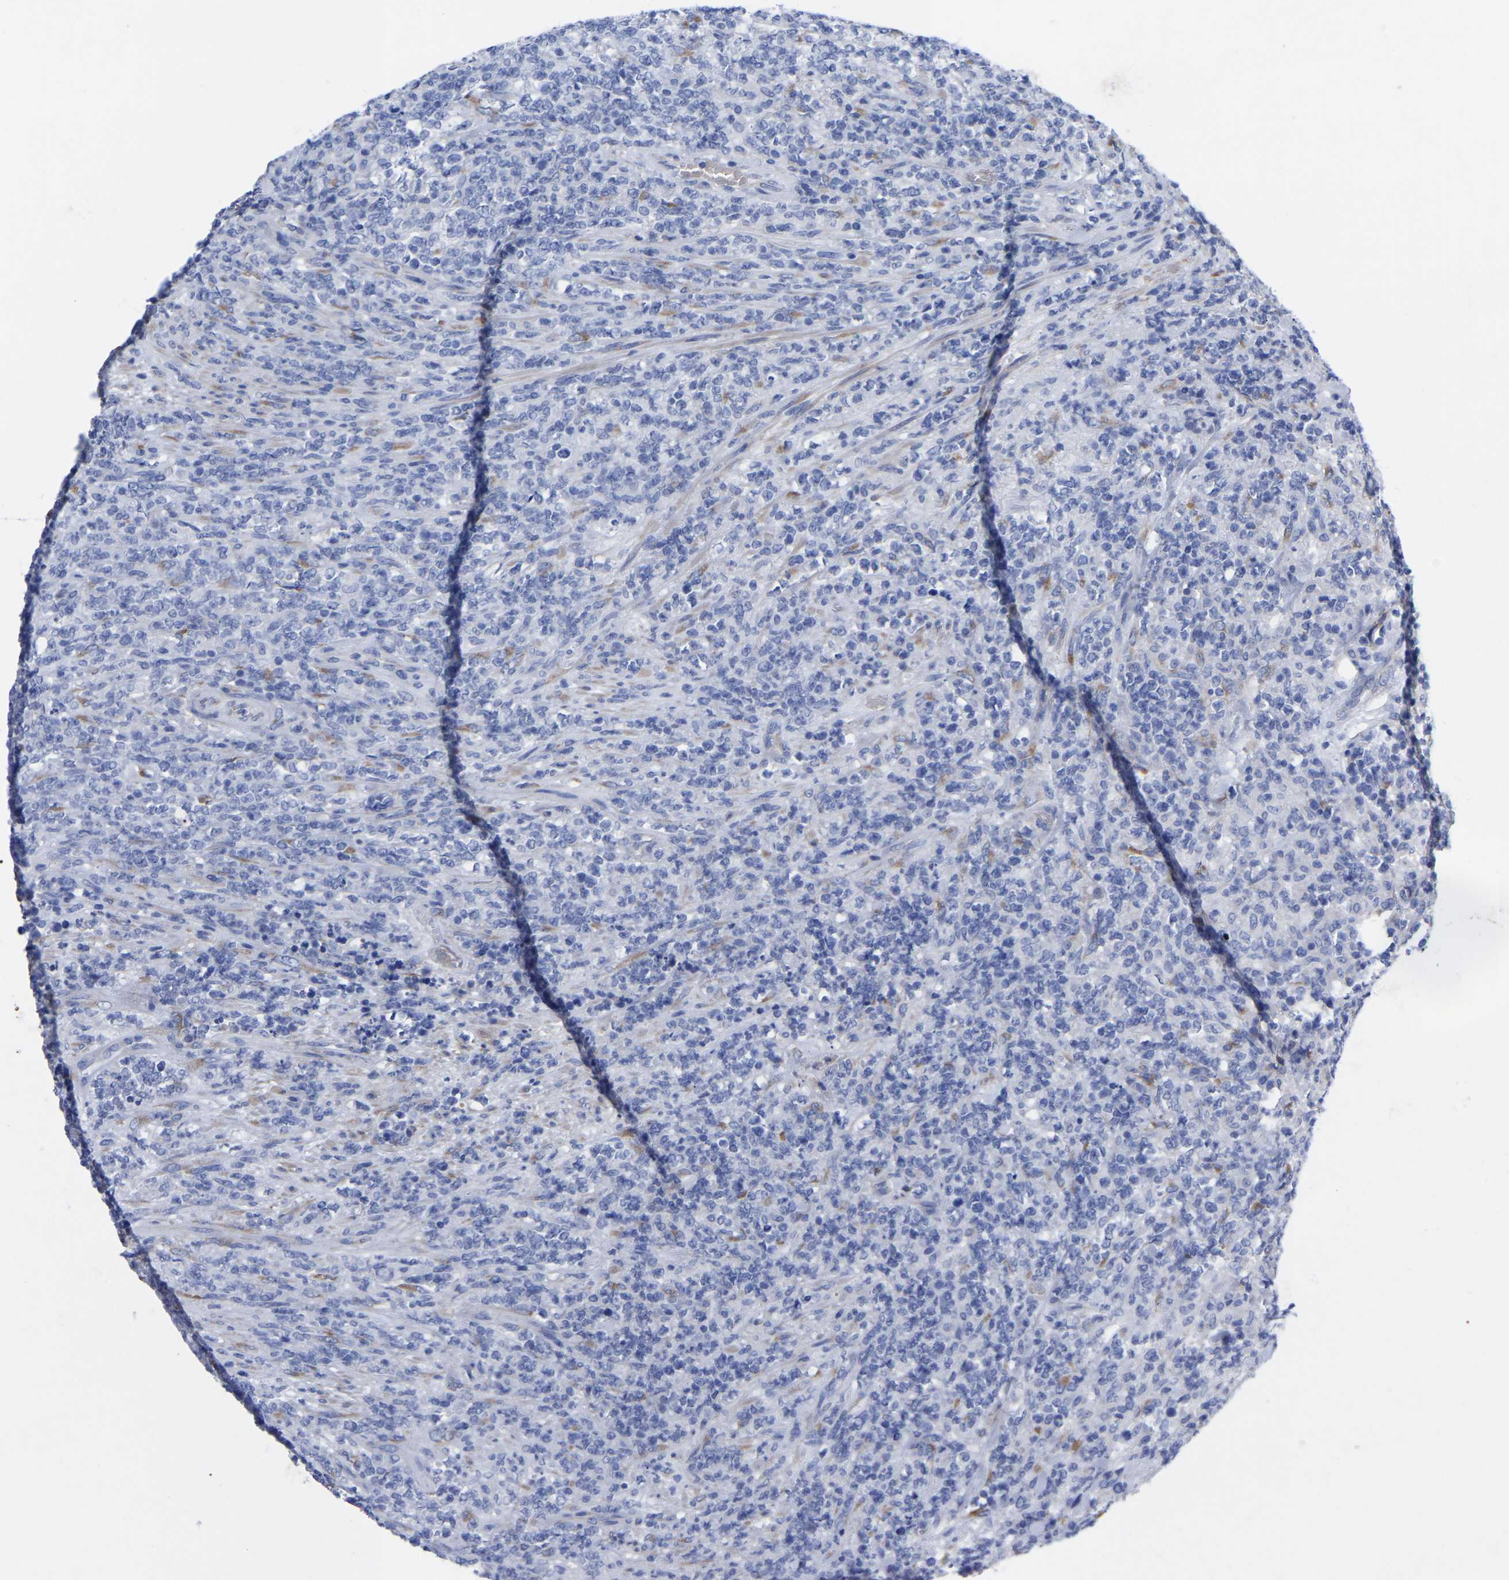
{"staining": {"intensity": "negative", "quantity": "none", "location": "none"}, "tissue": "lymphoma", "cell_type": "Tumor cells", "image_type": "cancer", "snomed": [{"axis": "morphology", "description": "Malignant lymphoma, non-Hodgkin's type, High grade"}, {"axis": "topography", "description": "Soft tissue"}], "caption": "This photomicrograph is of lymphoma stained with IHC to label a protein in brown with the nuclei are counter-stained blue. There is no staining in tumor cells.", "gene": "GDF3", "patient": {"sex": "male", "age": 18}}